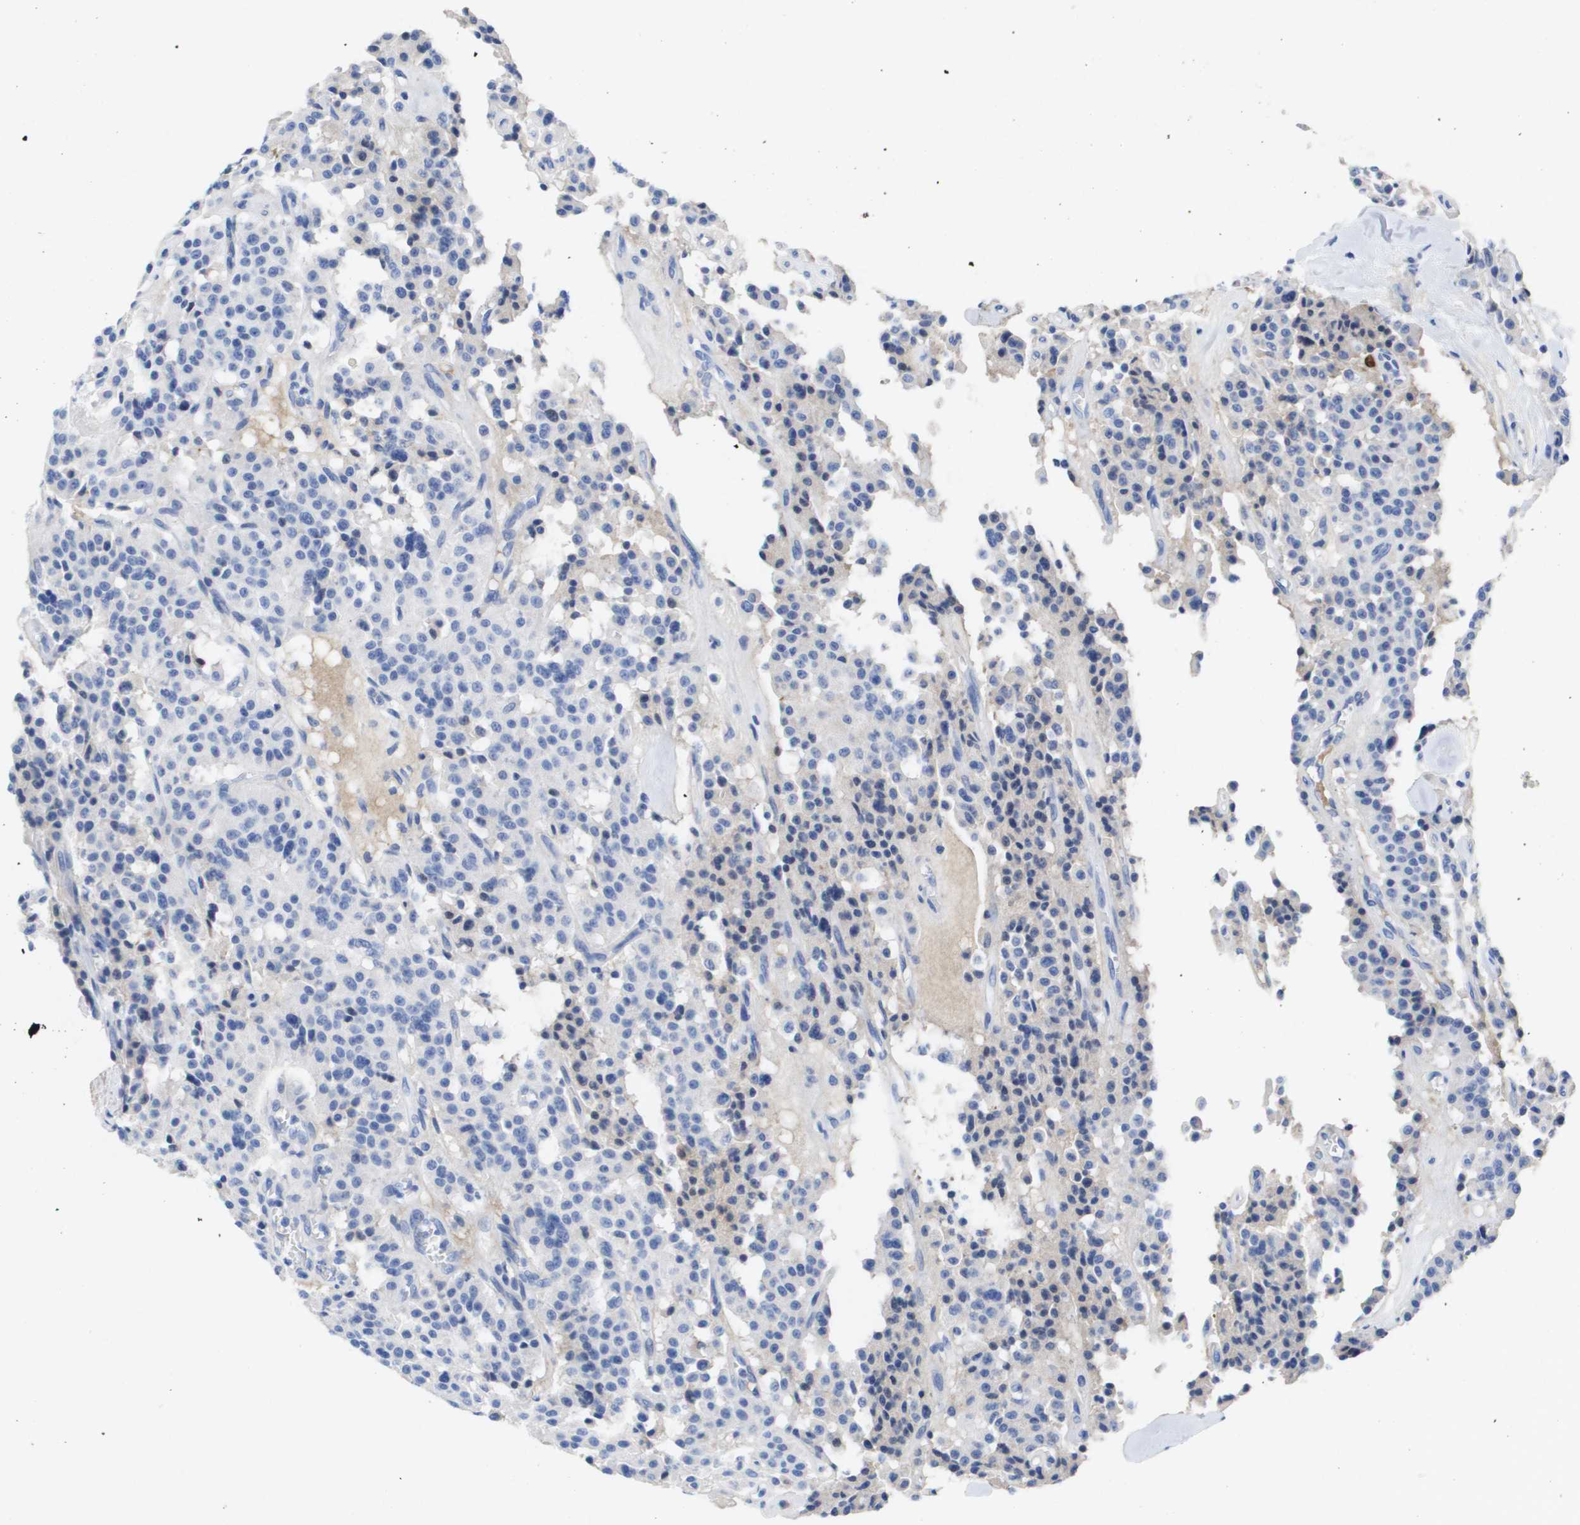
{"staining": {"intensity": "negative", "quantity": "none", "location": "none"}, "tissue": "carcinoid", "cell_type": "Tumor cells", "image_type": "cancer", "snomed": [{"axis": "morphology", "description": "Carcinoid, malignant, NOS"}, {"axis": "topography", "description": "Lung"}], "caption": "This is a micrograph of immunohistochemistry staining of carcinoid, which shows no positivity in tumor cells.", "gene": "SERPINC1", "patient": {"sex": "male", "age": 30}}